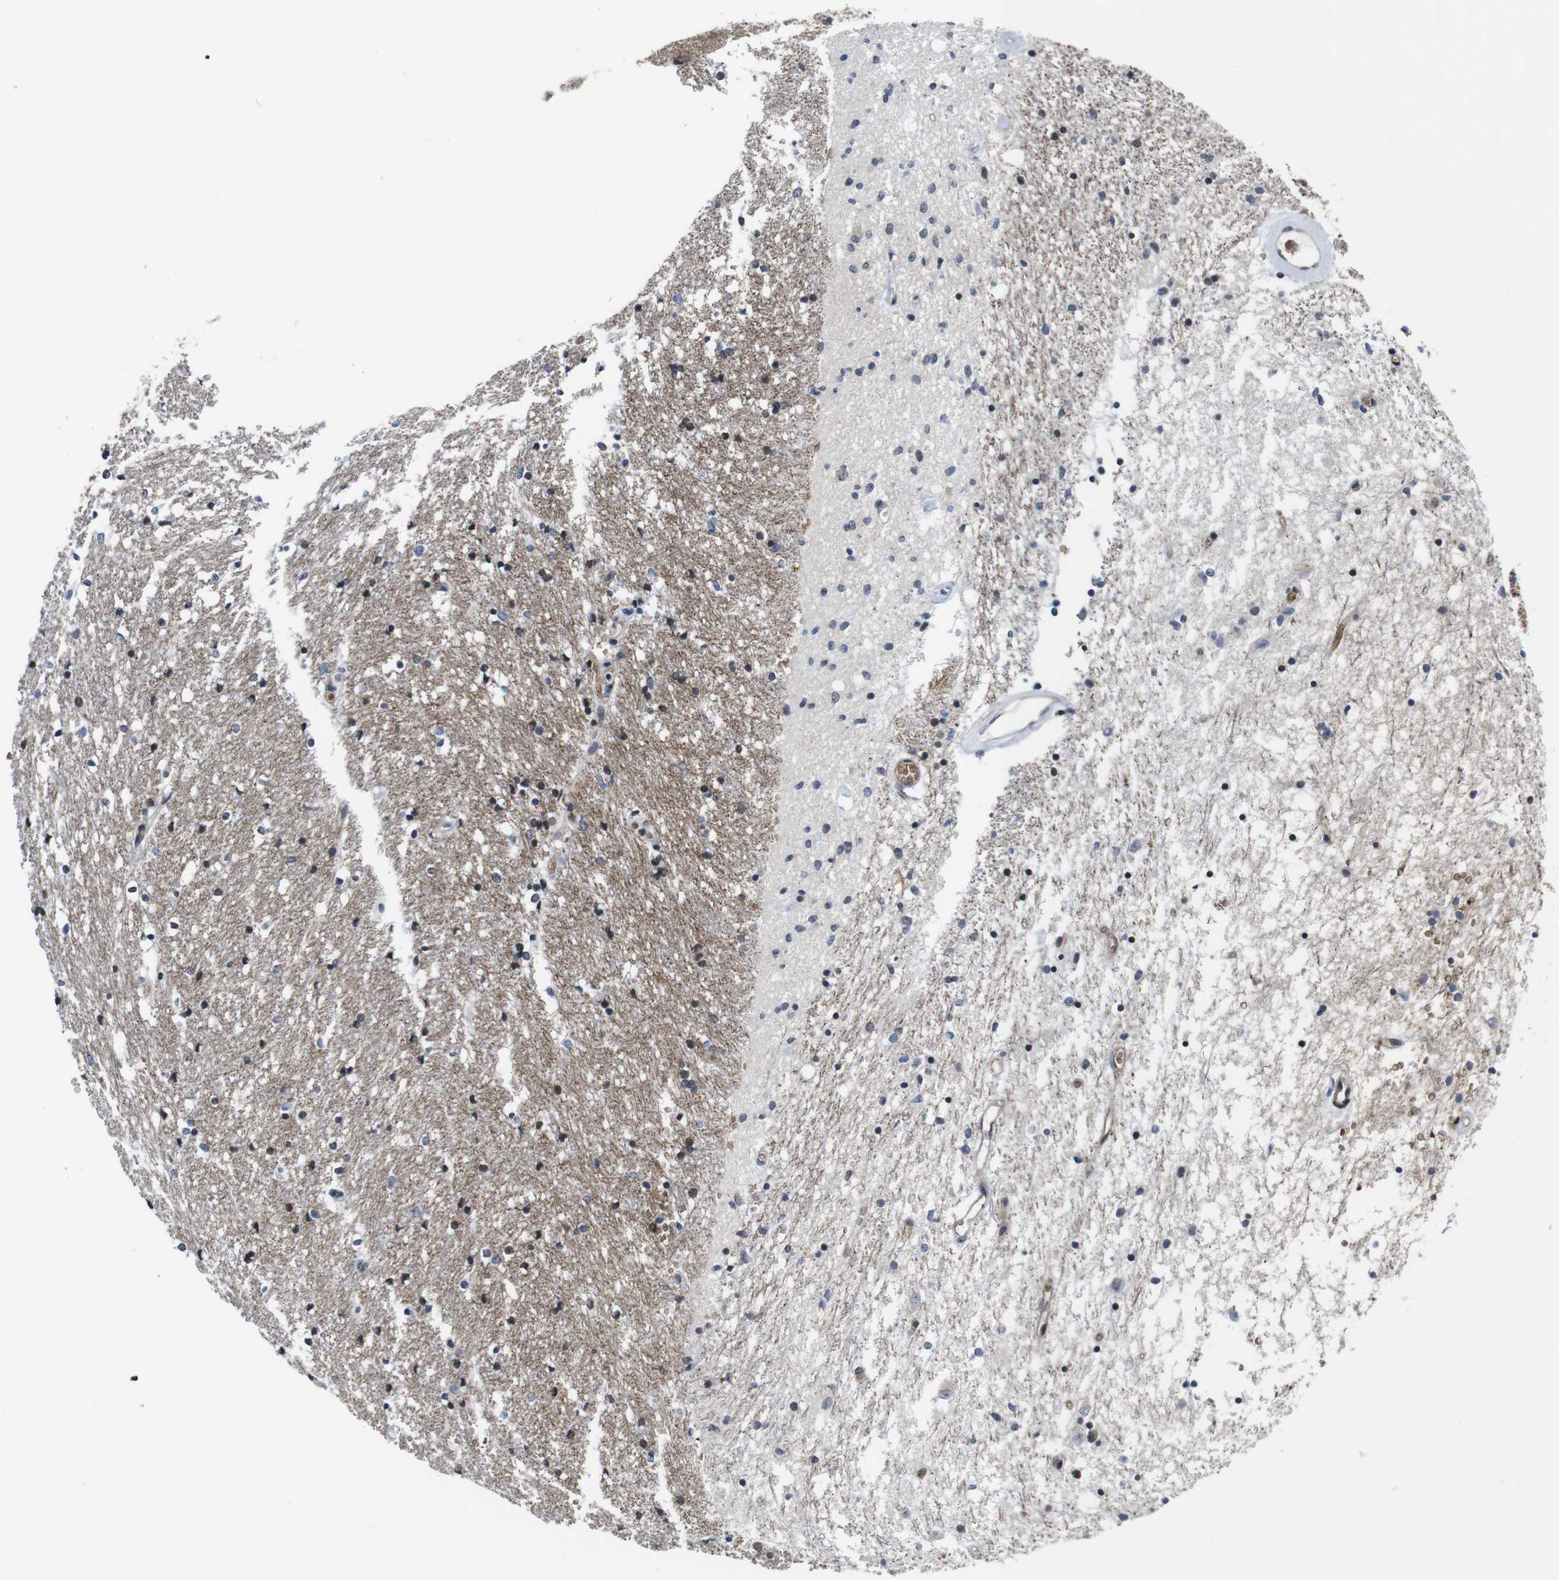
{"staining": {"intensity": "moderate", "quantity": "<25%", "location": "nuclear"}, "tissue": "caudate", "cell_type": "Glial cells", "image_type": "normal", "snomed": [{"axis": "morphology", "description": "Normal tissue, NOS"}, {"axis": "topography", "description": "Lateral ventricle wall"}], "caption": "An immunohistochemistry (IHC) photomicrograph of benign tissue is shown. Protein staining in brown labels moderate nuclear positivity in caudate within glial cells. (brown staining indicates protein expression, while blue staining denotes nuclei).", "gene": "SOCS3", "patient": {"sex": "female", "age": 54}}